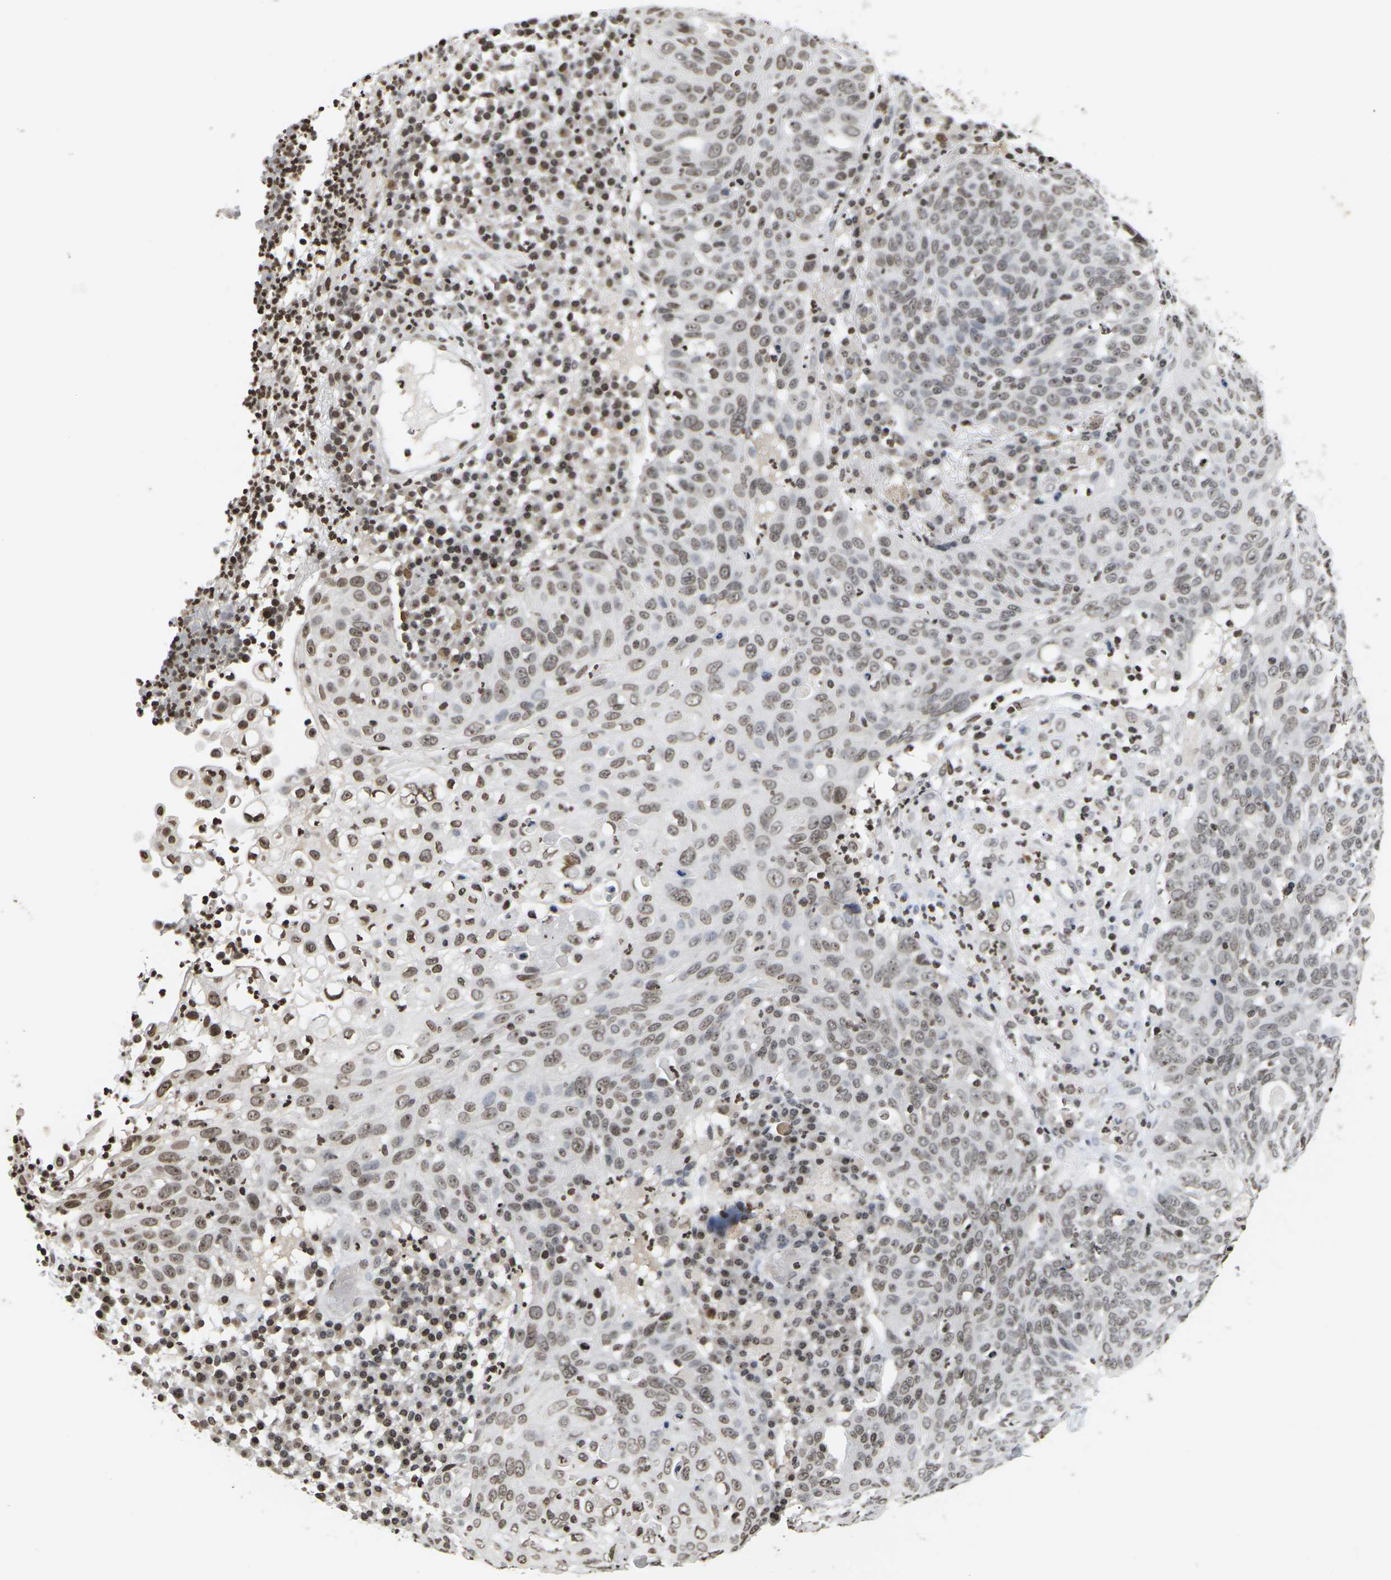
{"staining": {"intensity": "moderate", "quantity": ">75%", "location": "nuclear"}, "tissue": "skin cancer", "cell_type": "Tumor cells", "image_type": "cancer", "snomed": [{"axis": "morphology", "description": "Squamous cell carcinoma in situ, NOS"}, {"axis": "morphology", "description": "Squamous cell carcinoma, NOS"}, {"axis": "topography", "description": "Skin"}], "caption": "Protein expression analysis of skin cancer shows moderate nuclear staining in approximately >75% of tumor cells.", "gene": "ETV5", "patient": {"sex": "male", "age": 93}}